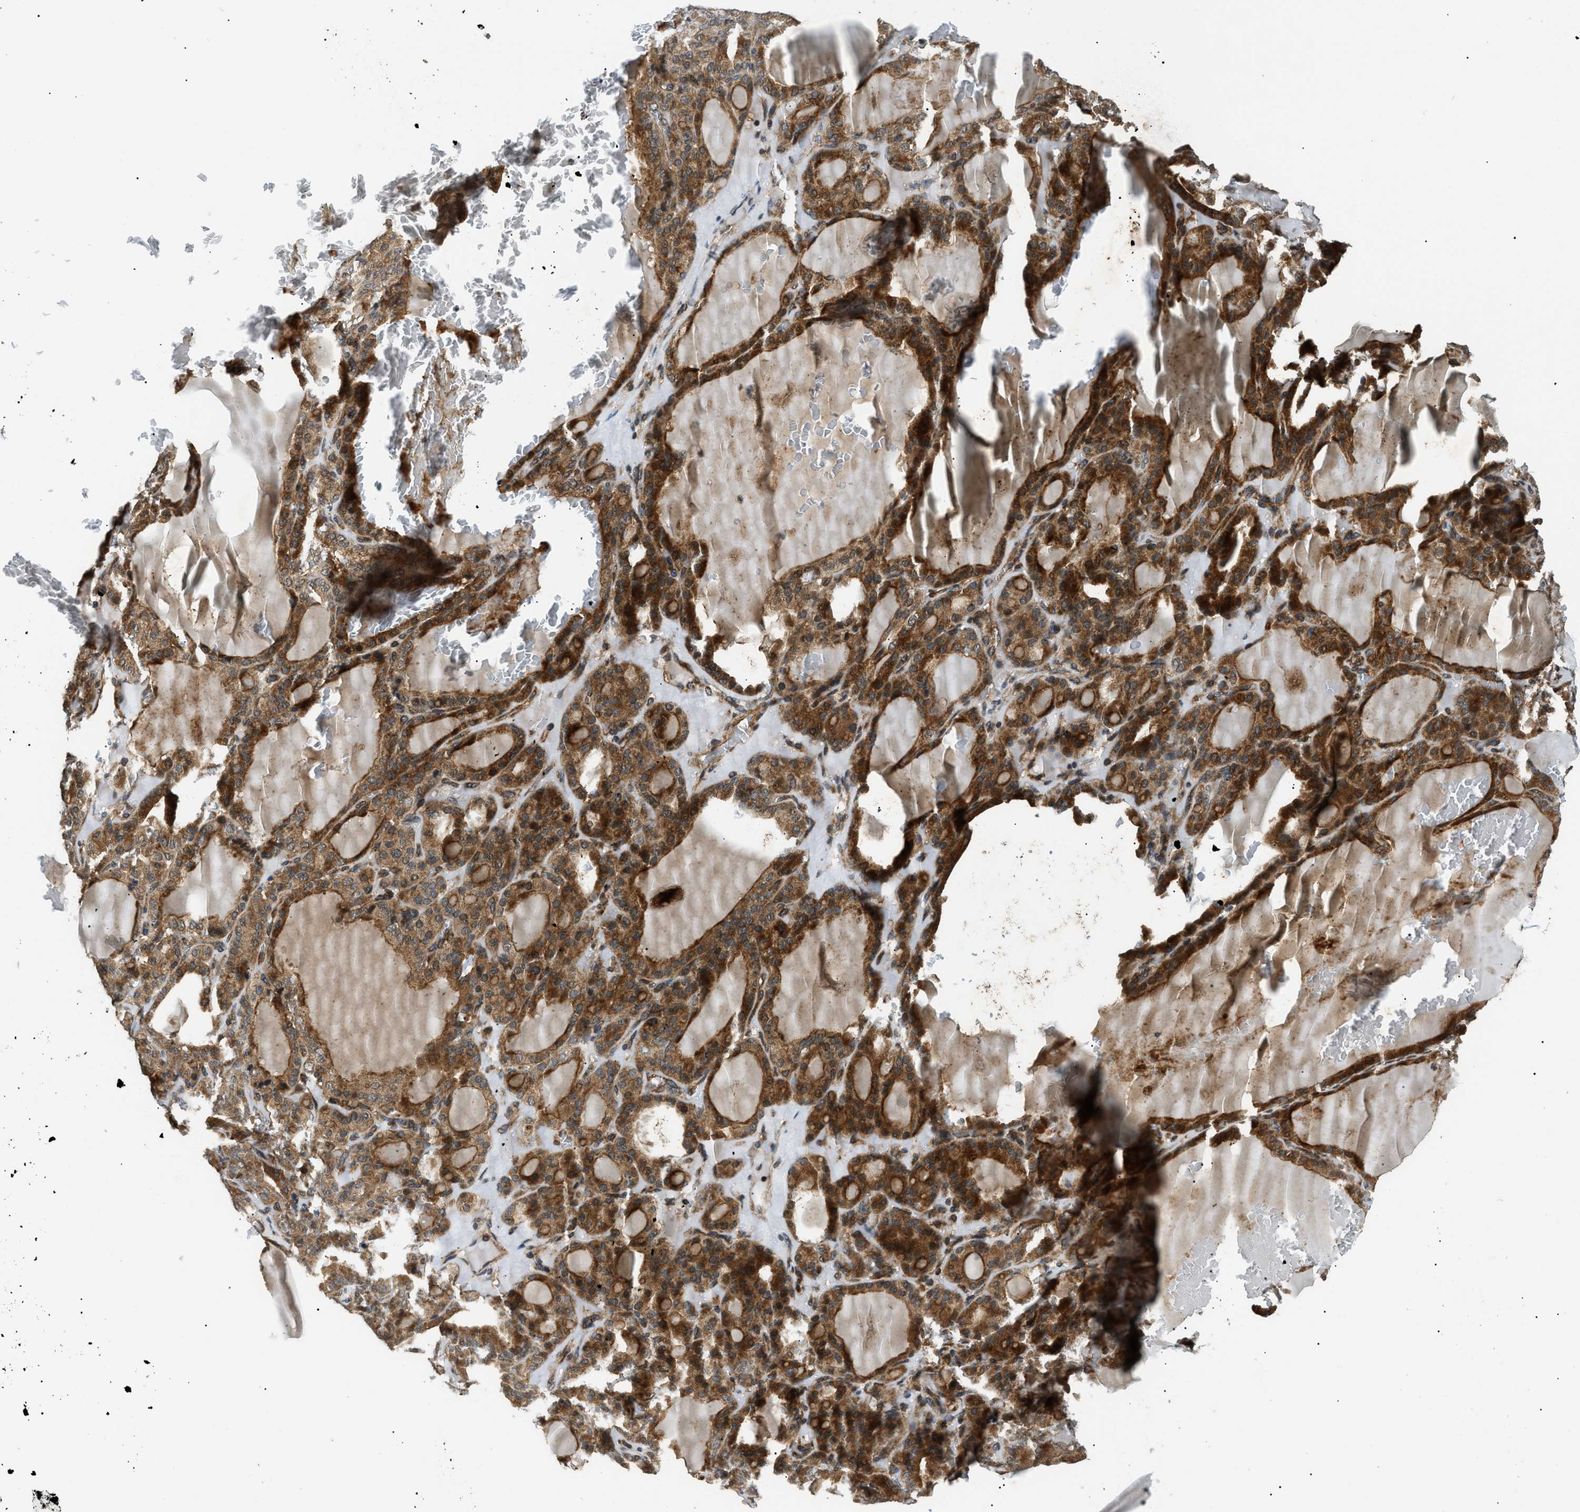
{"staining": {"intensity": "strong", "quantity": ">75%", "location": "cytoplasmic/membranous"}, "tissue": "thyroid gland", "cell_type": "Glandular cells", "image_type": "normal", "snomed": [{"axis": "morphology", "description": "Normal tissue, NOS"}, {"axis": "topography", "description": "Thyroid gland"}], "caption": "Thyroid gland stained for a protein demonstrates strong cytoplasmic/membranous positivity in glandular cells. (Stains: DAB in brown, nuclei in blue, Microscopy: brightfield microscopy at high magnification).", "gene": "ATP6AP1", "patient": {"sex": "female", "age": 28}}